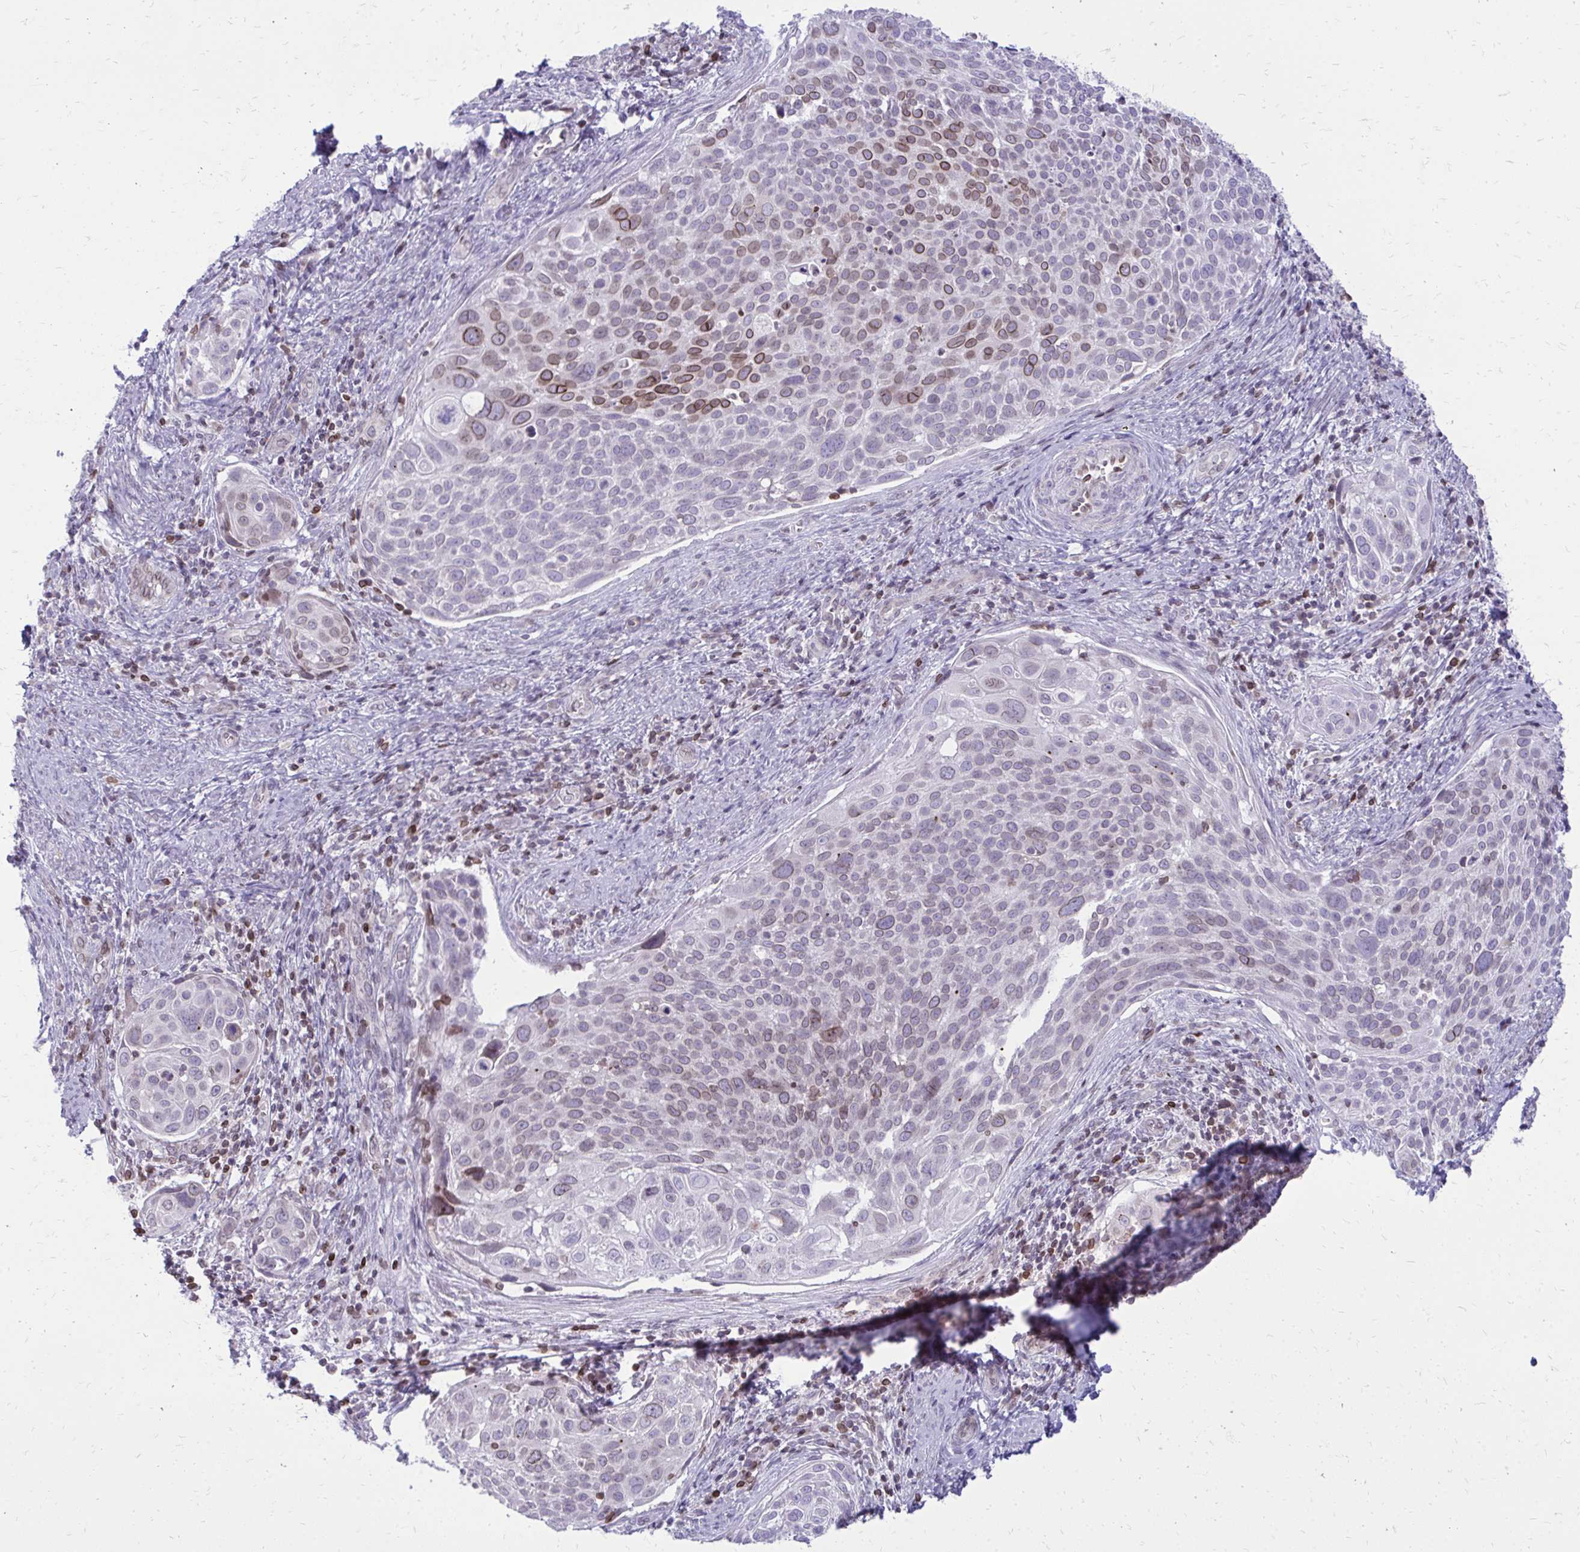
{"staining": {"intensity": "moderate", "quantity": "<25%", "location": "cytoplasmic/membranous,nuclear"}, "tissue": "cervical cancer", "cell_type": "Tumor cells", "image_type": "cancer", "snomed": [{"axis": "morphology", "description": "Squamous cell carcinoma, NOS"}, {"axis": "topography", "description": "Cervix"}], "caption": "The image exhibits staining of cervical cancer, revealing moderate cytoplasmic/membranous and nuclear protein positivity (brown color) within tumor cells.", "gene": "RPS6KA2", "patient": {"sex": "female", "age": 39}}